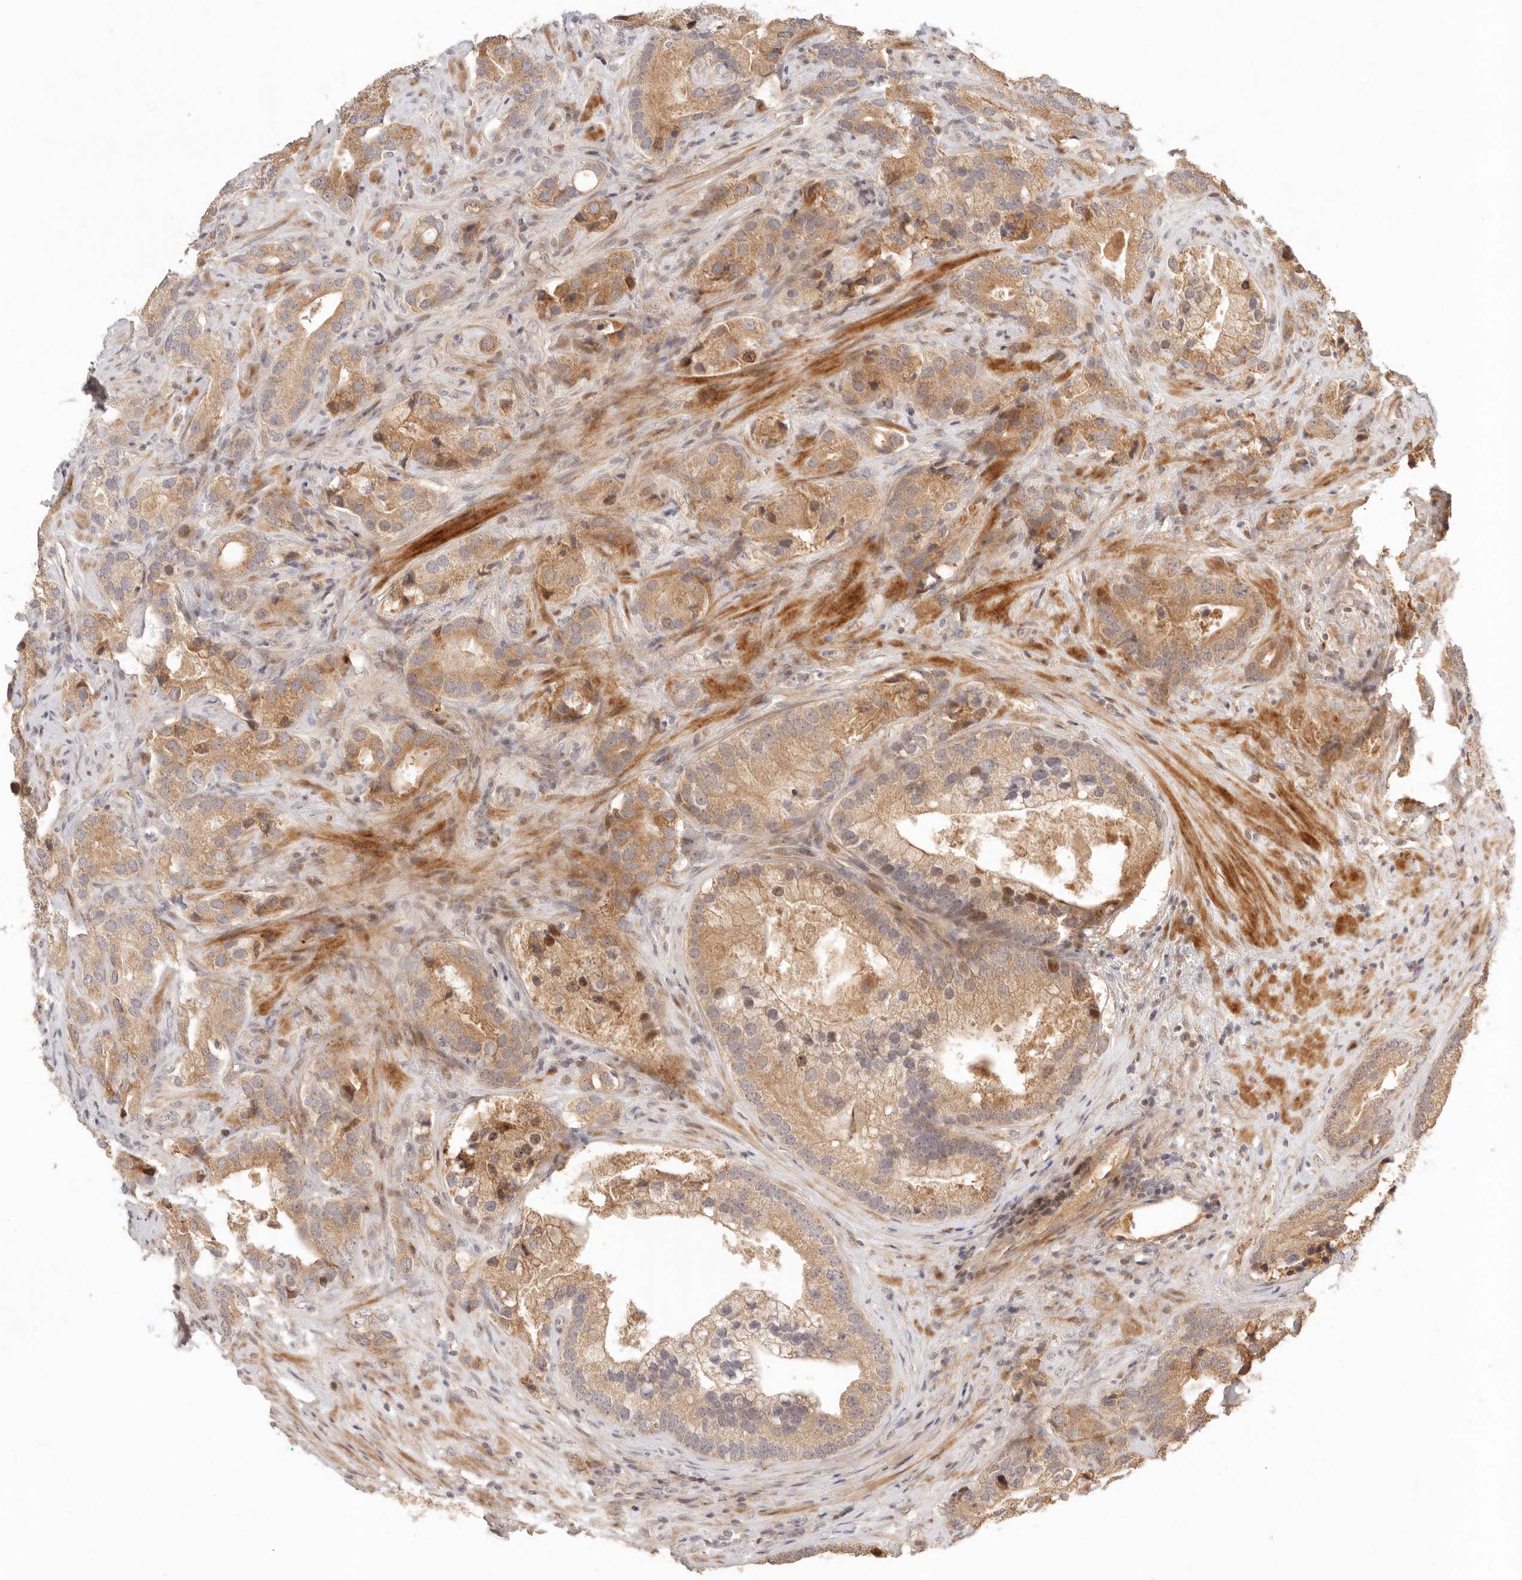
{"staining": {"intensity": "moderate", "quantity": ">75%", "location": "cytoplasmic/membranous,nuclear"}, "tissue": "prostate cancer", "cell_type": "Tumor cells", "image_type": "cancer", "snomed": [{"axis": "morphology", "description": "Adenocarcinoma, High grade"}, {"axis": "topography", "description": "Prostate"}], "caption": "An image showing moderate cytoplasmic/membranous and nuclear staining in approximately >75% of tumor cells in prostate cancer, as visualized by brown immunohistochemical staining.", "gene": "PHLDA3", "patient": {"sex": "male", "age": 70}}